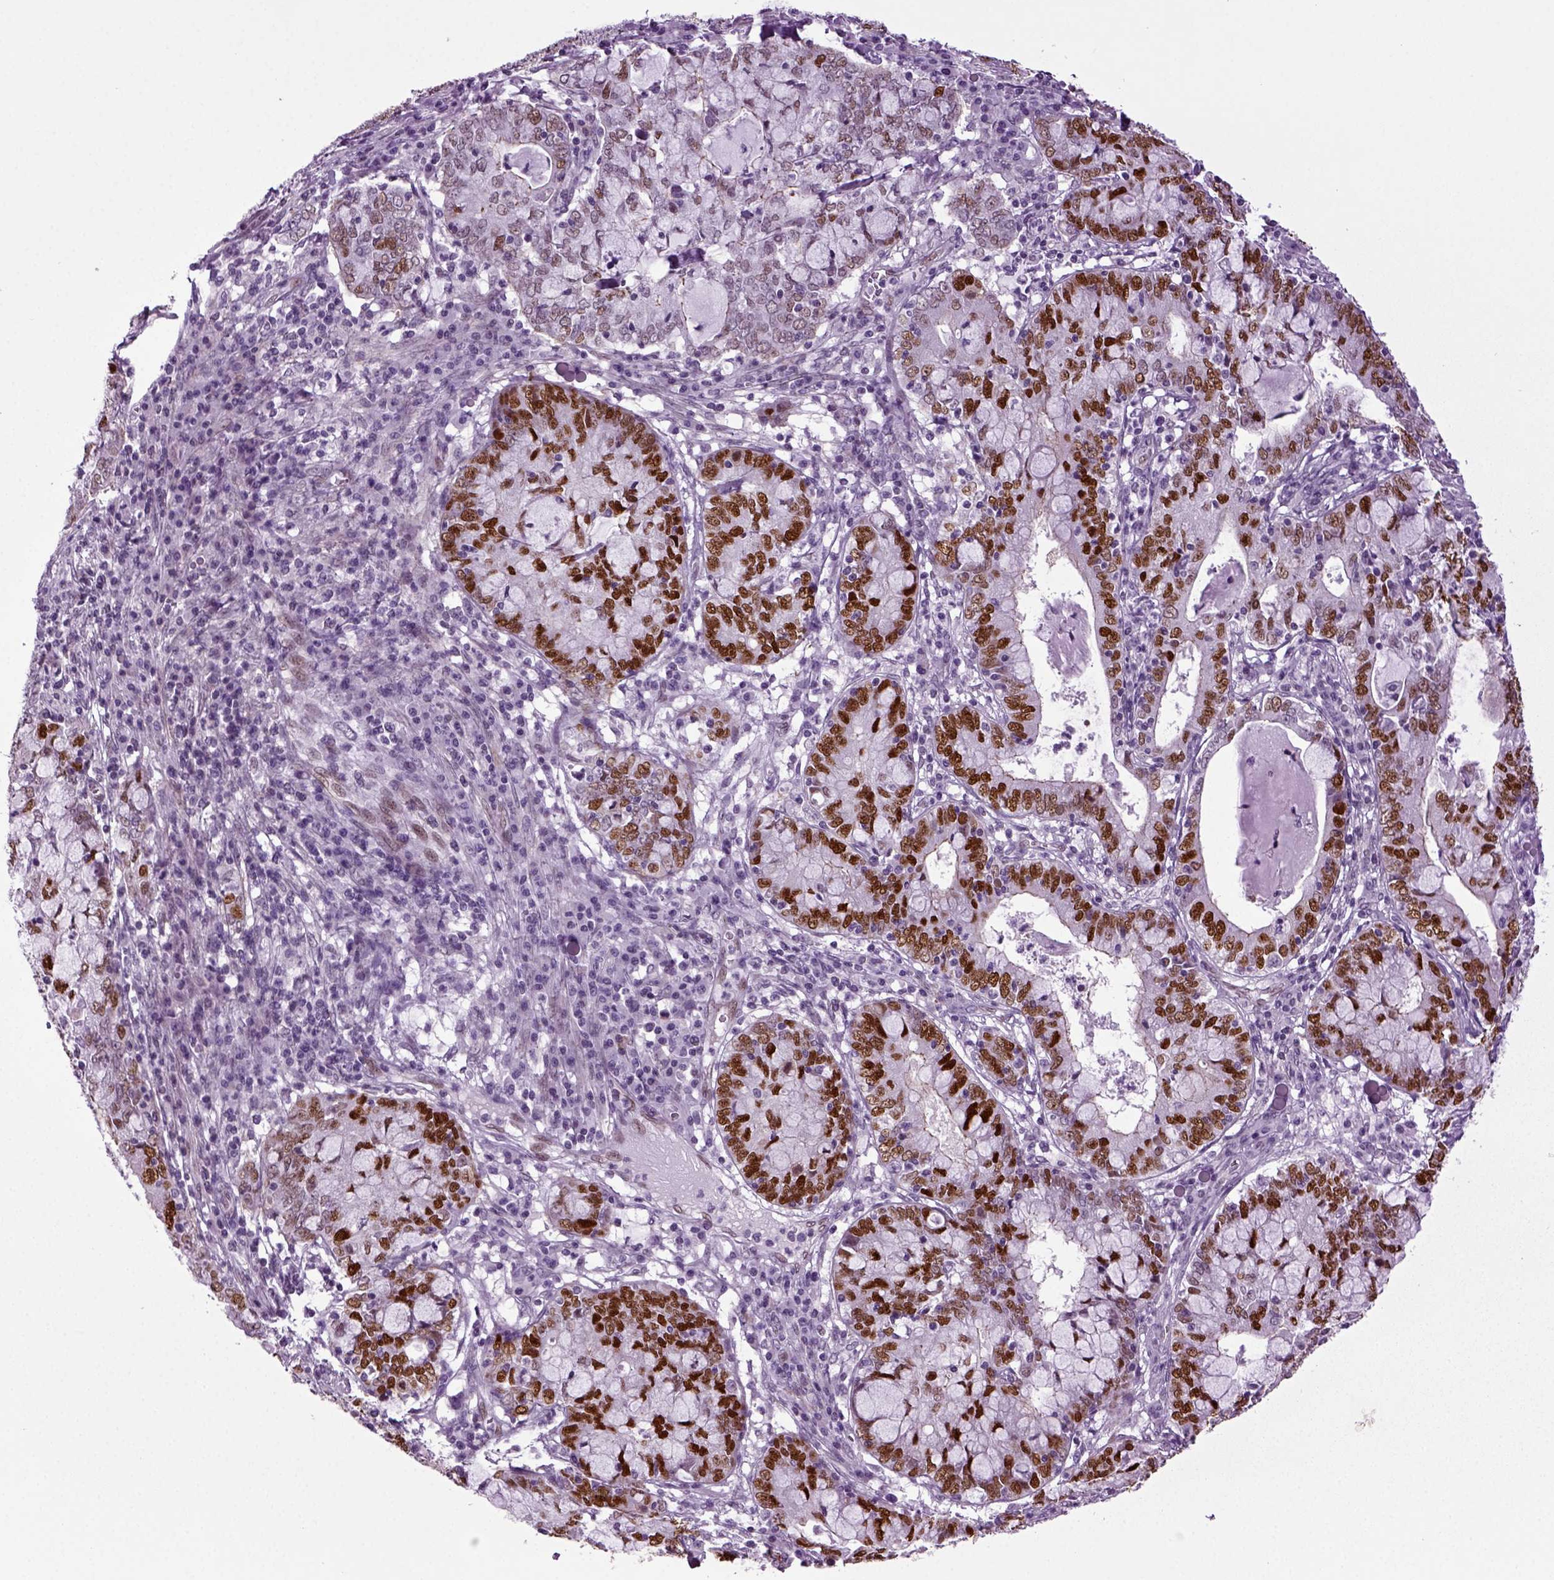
{"staining": {"intensity": "strong", "quantity": "25%-75%", "location": "nuclear"}, "tissue": "cervical cancer", "cell_type": "Tumor cells", "image_type": "cancer", "snomed": [{"axis": "morphology", "description": "Adenocarcinoma, NOS"}, {"axis": "topography", "description": "Cervix"}], "caption": "Approximately 25%-75% of tumor cells in human adenocarcinoma (cervical) demonstrate strong nuclear protein staining as visualized by brown immunohistochemical staining.", "gene": "RFX3", "patient": {"sex": "female", "age": 40}}